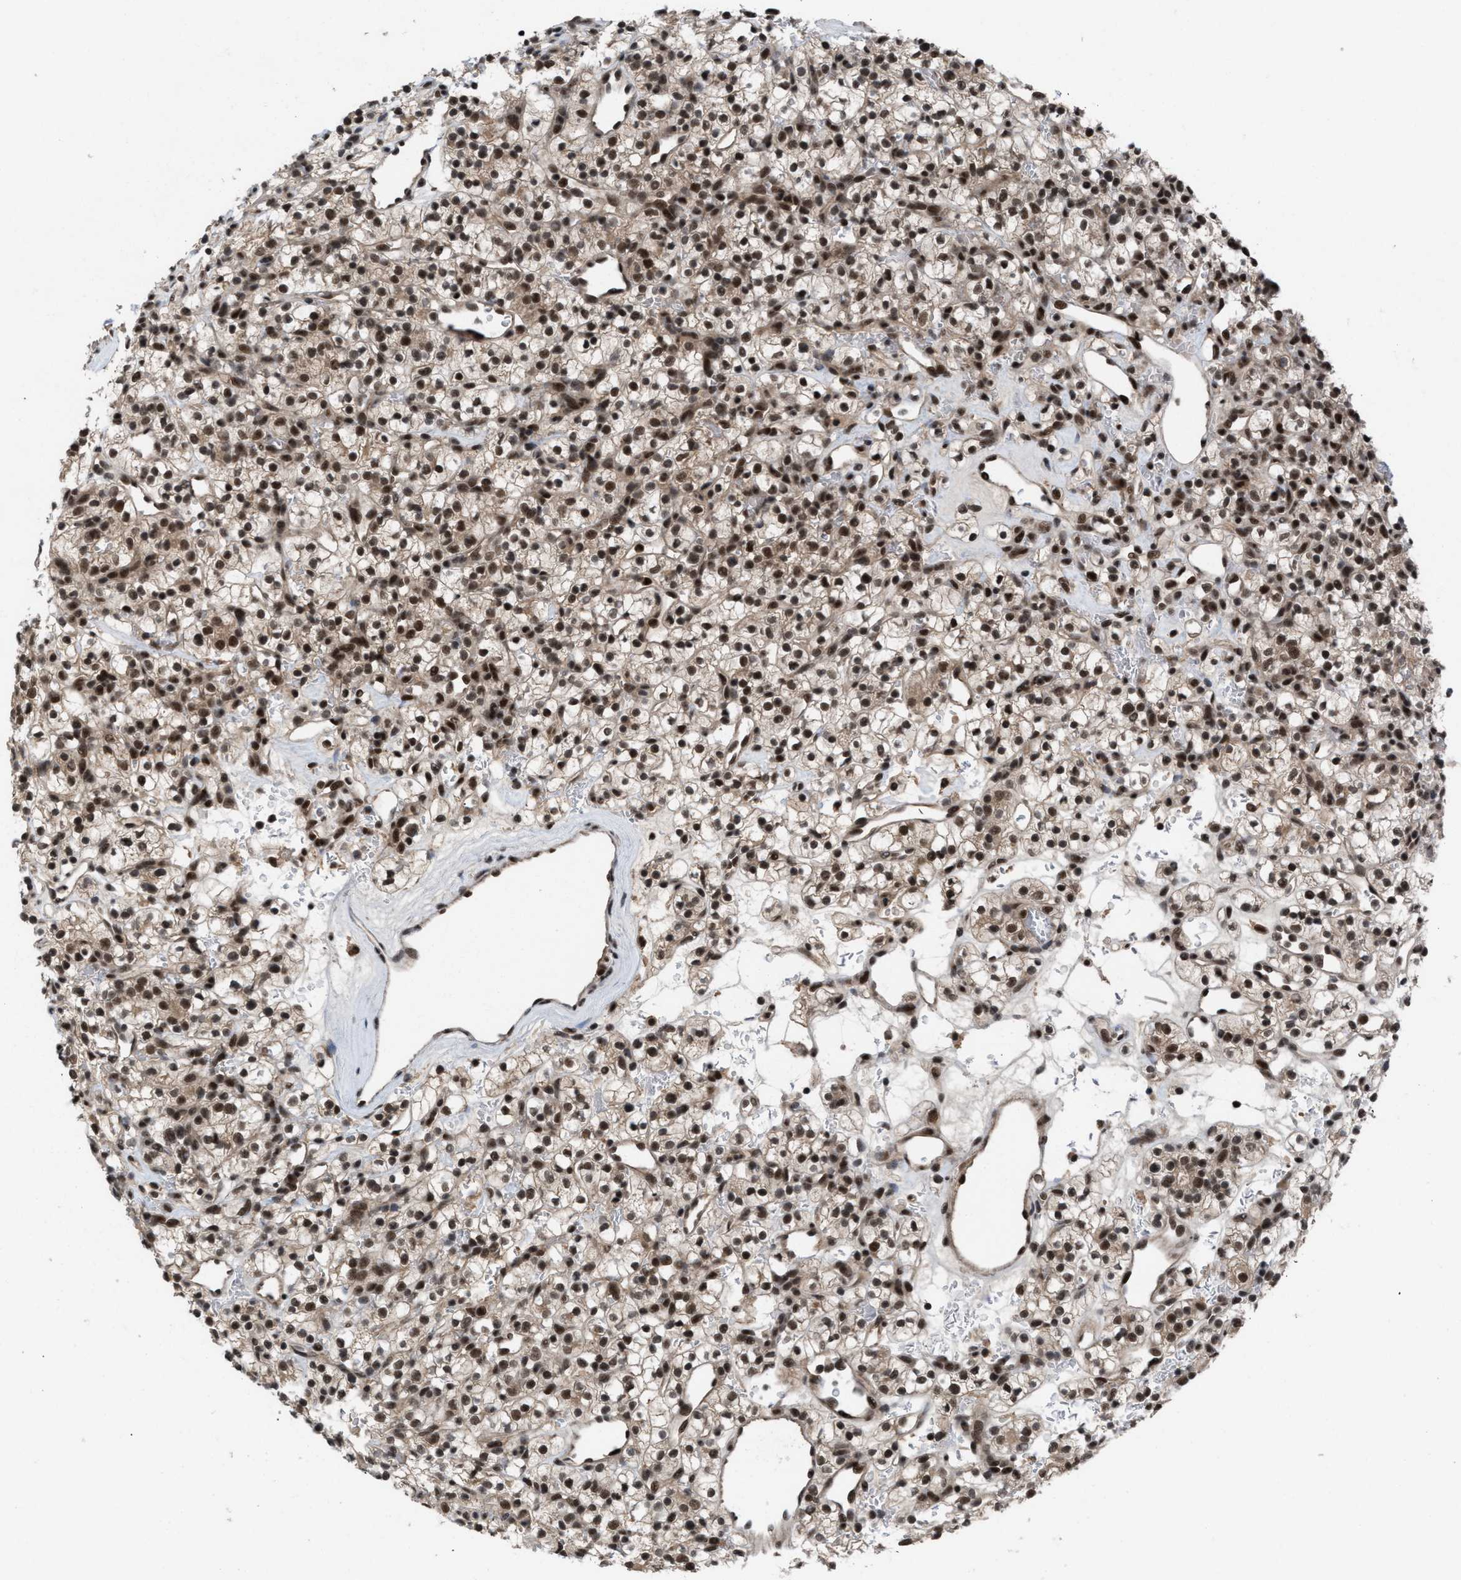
{"staining": {"intensity": "moderate", "quantity": ">75%", "location": "cytoplasmic/membranous,nuclear"}, "tissue": "renal cancer", "cell_type": "Tumor cells", "image_type": "cancer", "snomed": [{"axis": "morphology", "description": "Adenocarcinoma, NOS"}, {"axis": "topography", "description": "Kidney"}], "caption": "This is an image of IHC staining of renal adenocarcinoma, which shows moderate positivity in the cytoplasmic/membranous and nuclear of tumor cells.", "gene": "PRPF4", "patient": {"sex": "female", "age": 57}}